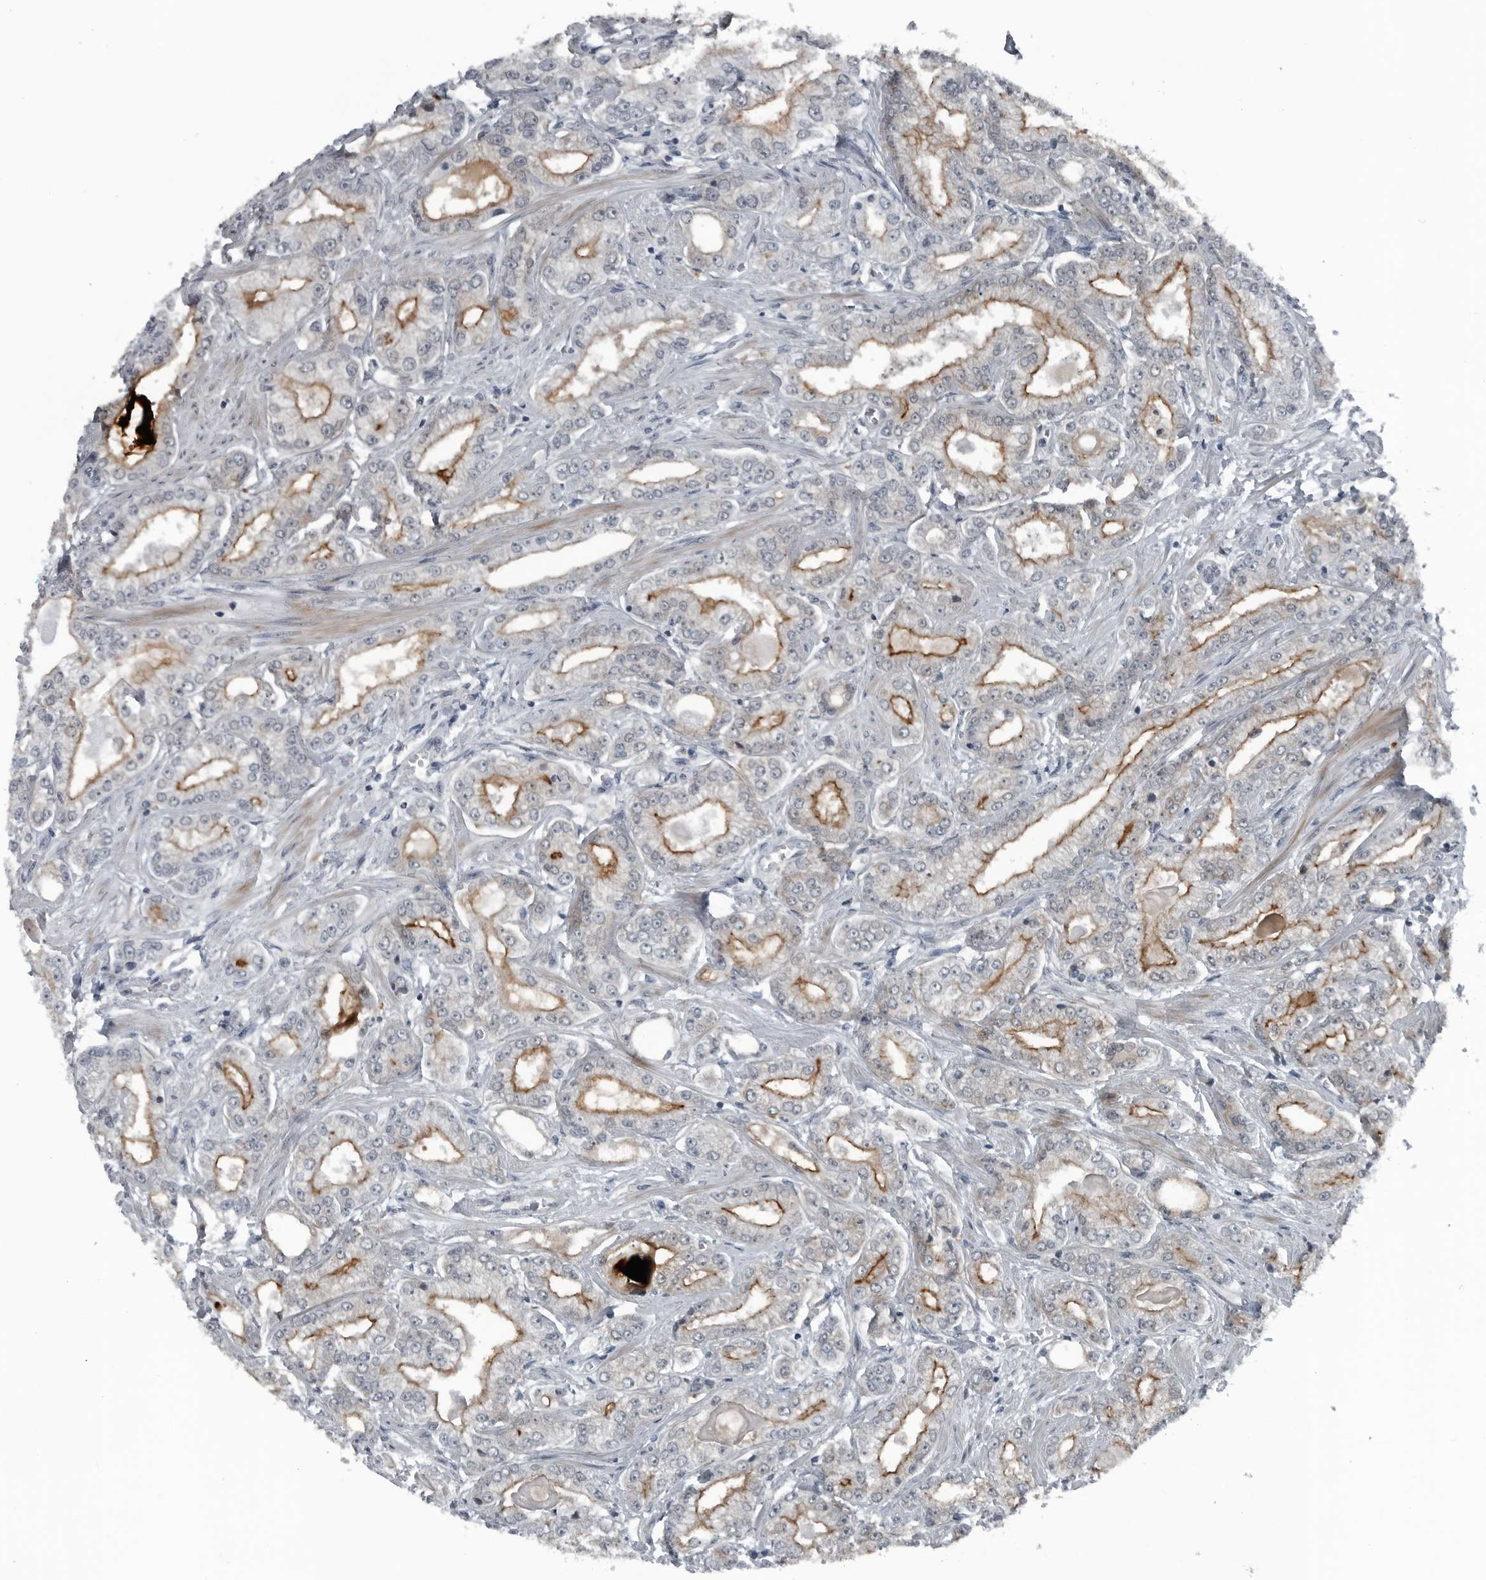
{"staining": {"intensity": "moderate", "quantity": ">75%", "location": "cytoplasmic/membranous"}, "tissue": "prostate cancer", "cell_type": "Tumor cells", "image_type": "cancer", "snomed": [{"axis": "morphology", "description": "Adenocarcinoma, Low grade"}, {"axis": "topography", "description": "Prostate"}], "caption": "A medium amount of moderate cytoplasmic/membranous staining is present in approximately >75% of tumor cells in low-grade adenocarcinoma (prostate) tissue.", "gene": "GAK", "patient": {"sex": "male", "age": 62}}